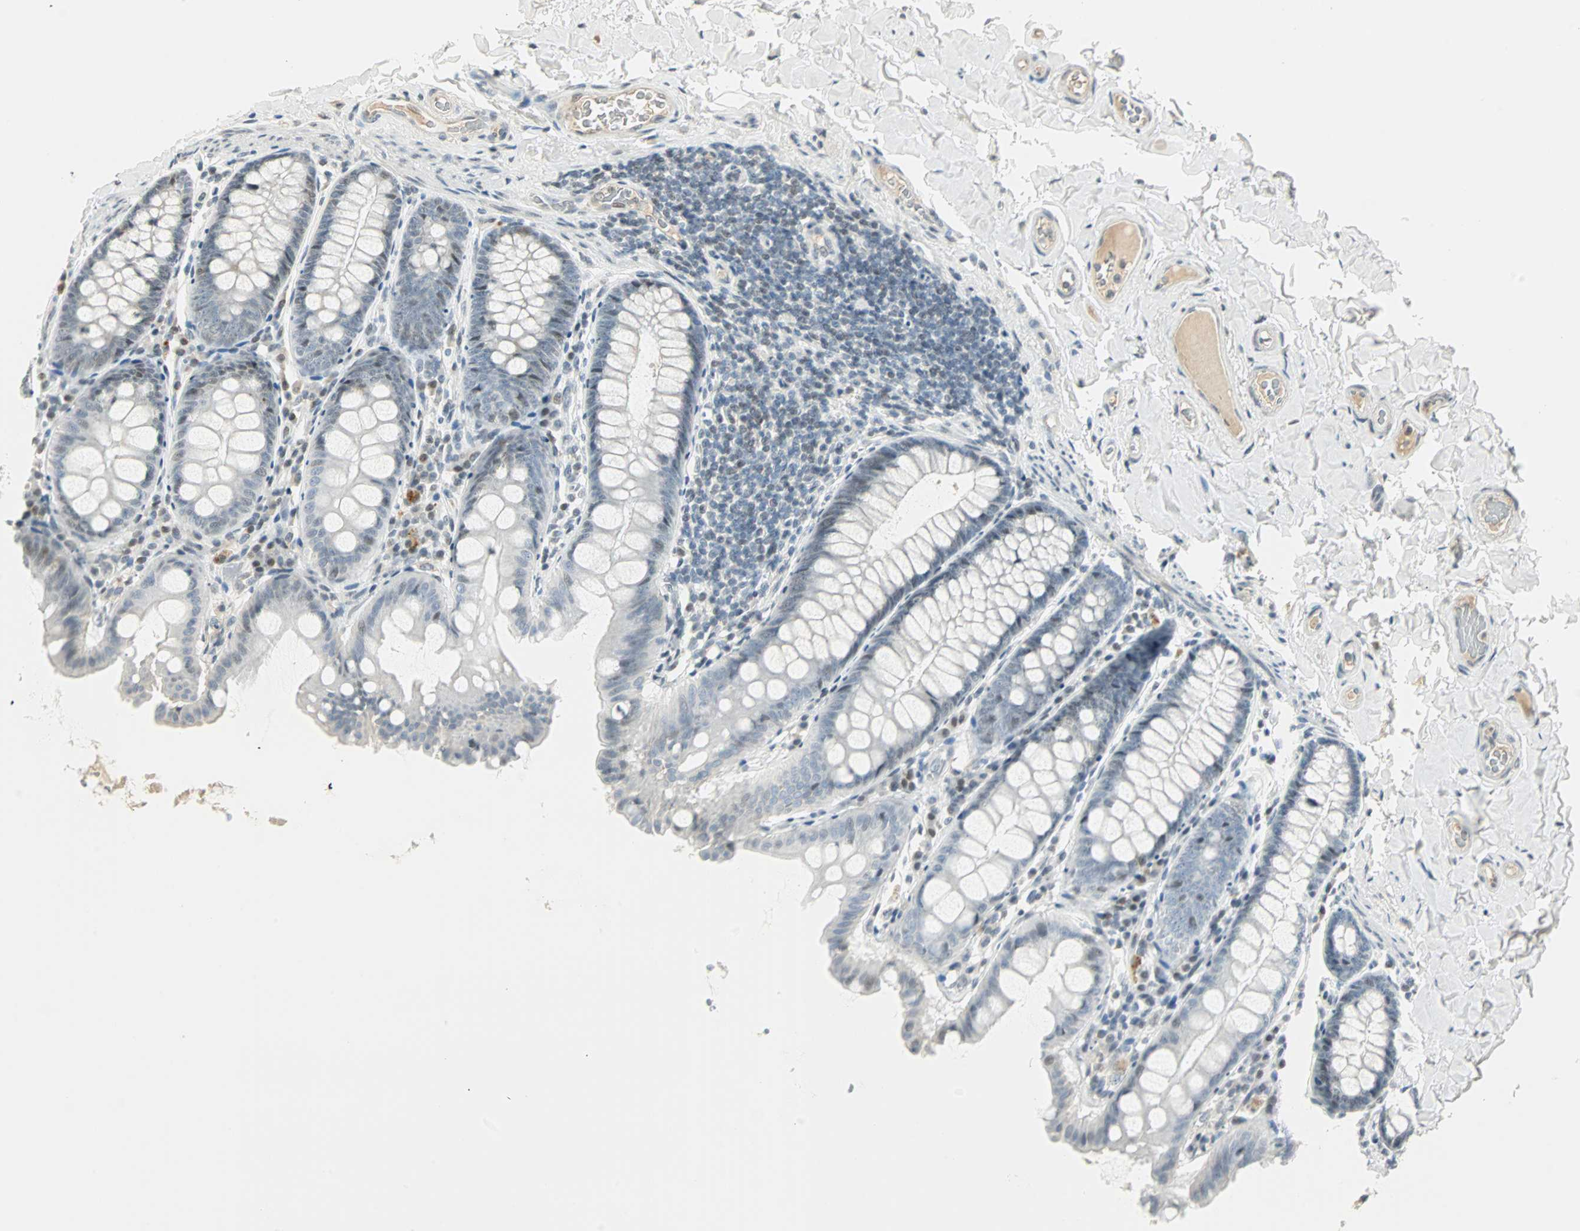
{"staining": {"intensity": "negative", "quantity": "none", "location": "none"}, "tissue": "colon", "cell_type": "Endothelial cells", "image_type": "normal", "snomed": [{"axis": "morphology", "description": "Normal tissue, NOS"}, {"axis": "topography", "description": "Colon"}], "caption": "The histopathology image reveals no staining of endothelial cells in normal colon.", "gene": "SMAD3", "patient": {"sex": "female", "age": 61}}